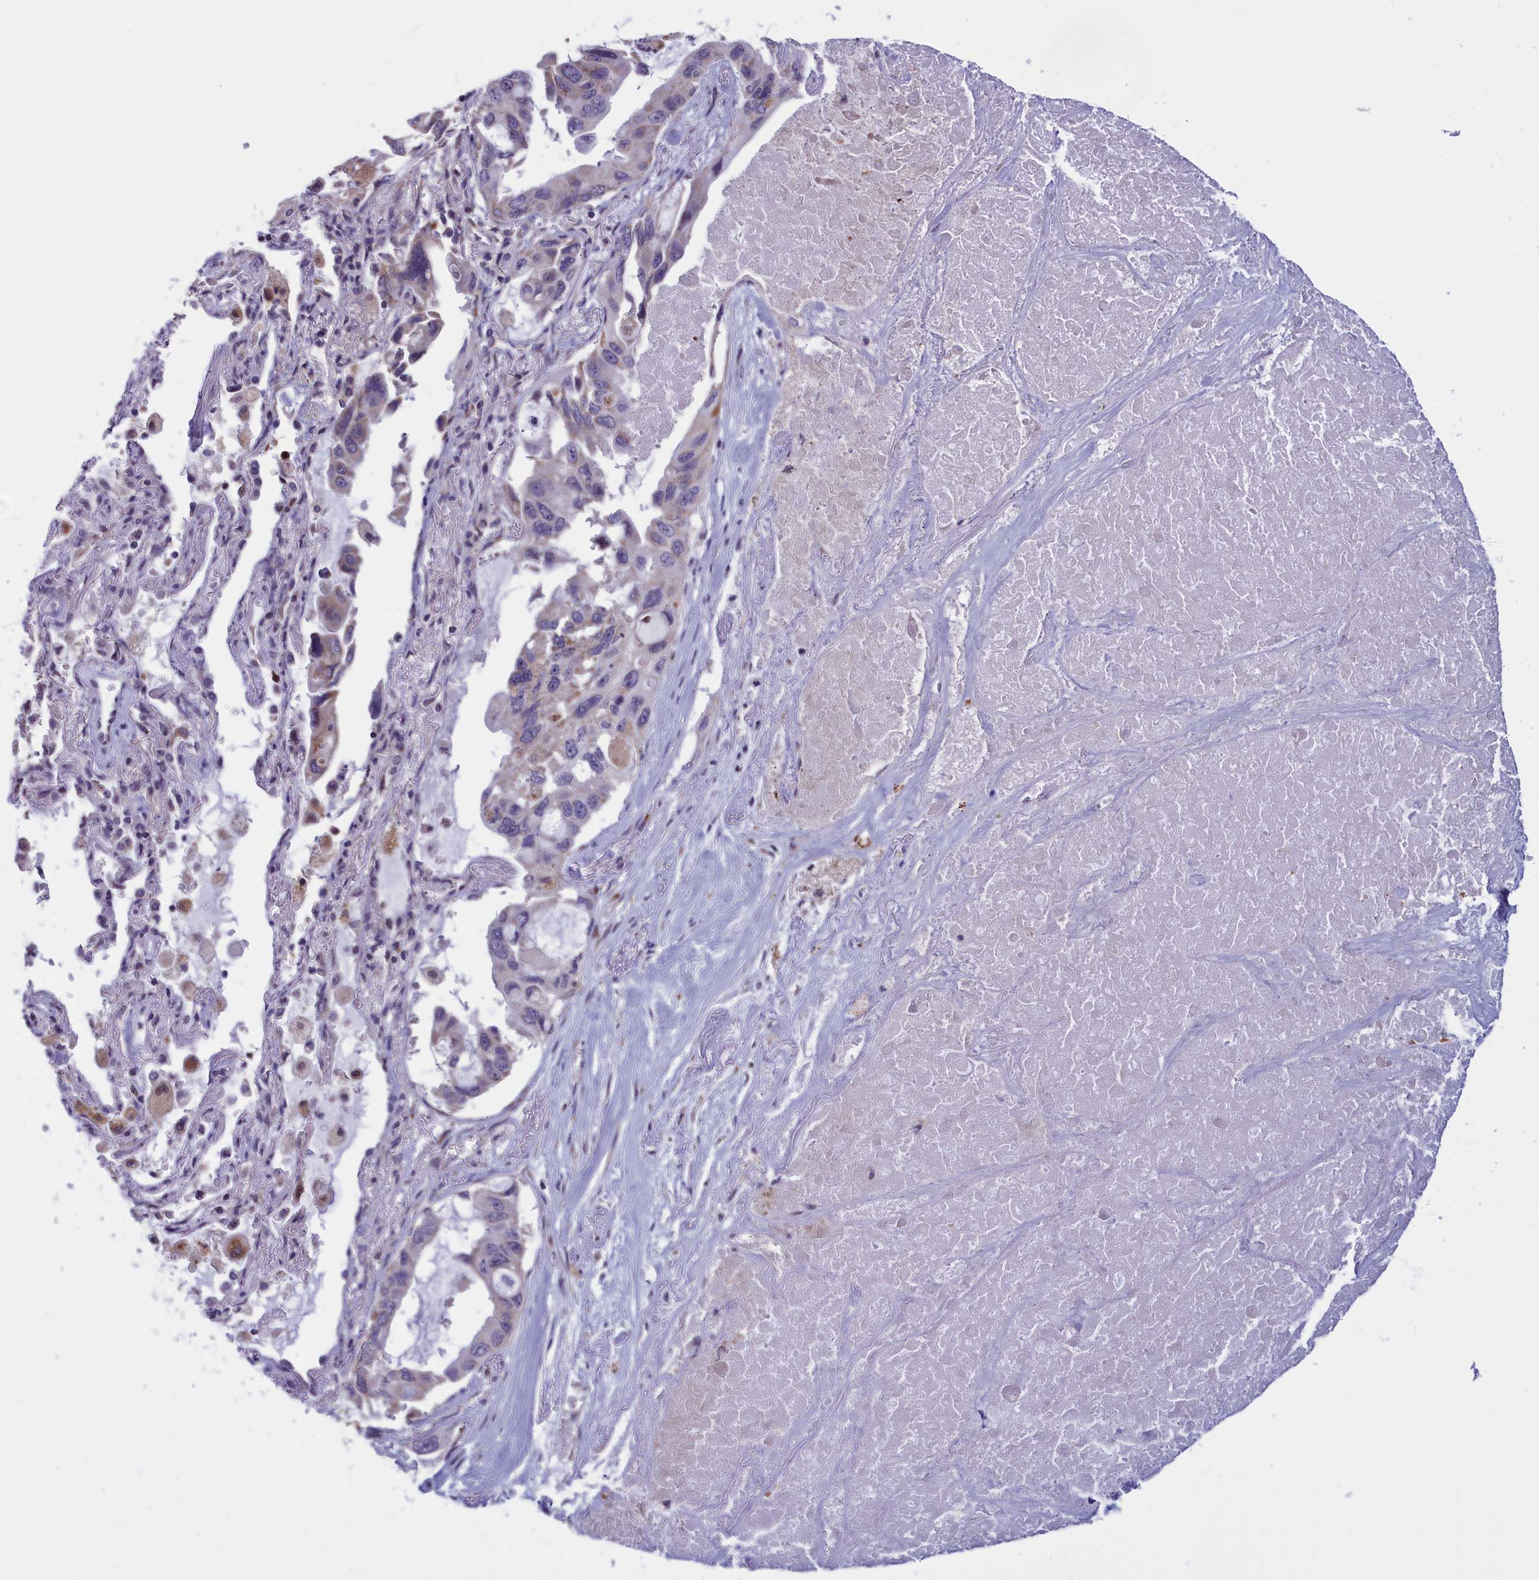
{"staining": {"intensity": "weak", "quantity": "<25%", "location": "cytoplasmic/membranous"}, "tissue": "lung cancer", "cell_type": "Tumor cells", "image_type": "cancer", "snomed": [{"axis": "morphology", "description": "Squamous cell carcinoma, NOS"}, {"axis": "topography", "description": "Lung"}], "caption": "Human lung squamous cell carcinoma stained for a protein using IHC shows no positivity in tumor cells.", "gene": "PARS2", "patient": {"sex": "female", "age": 73}}